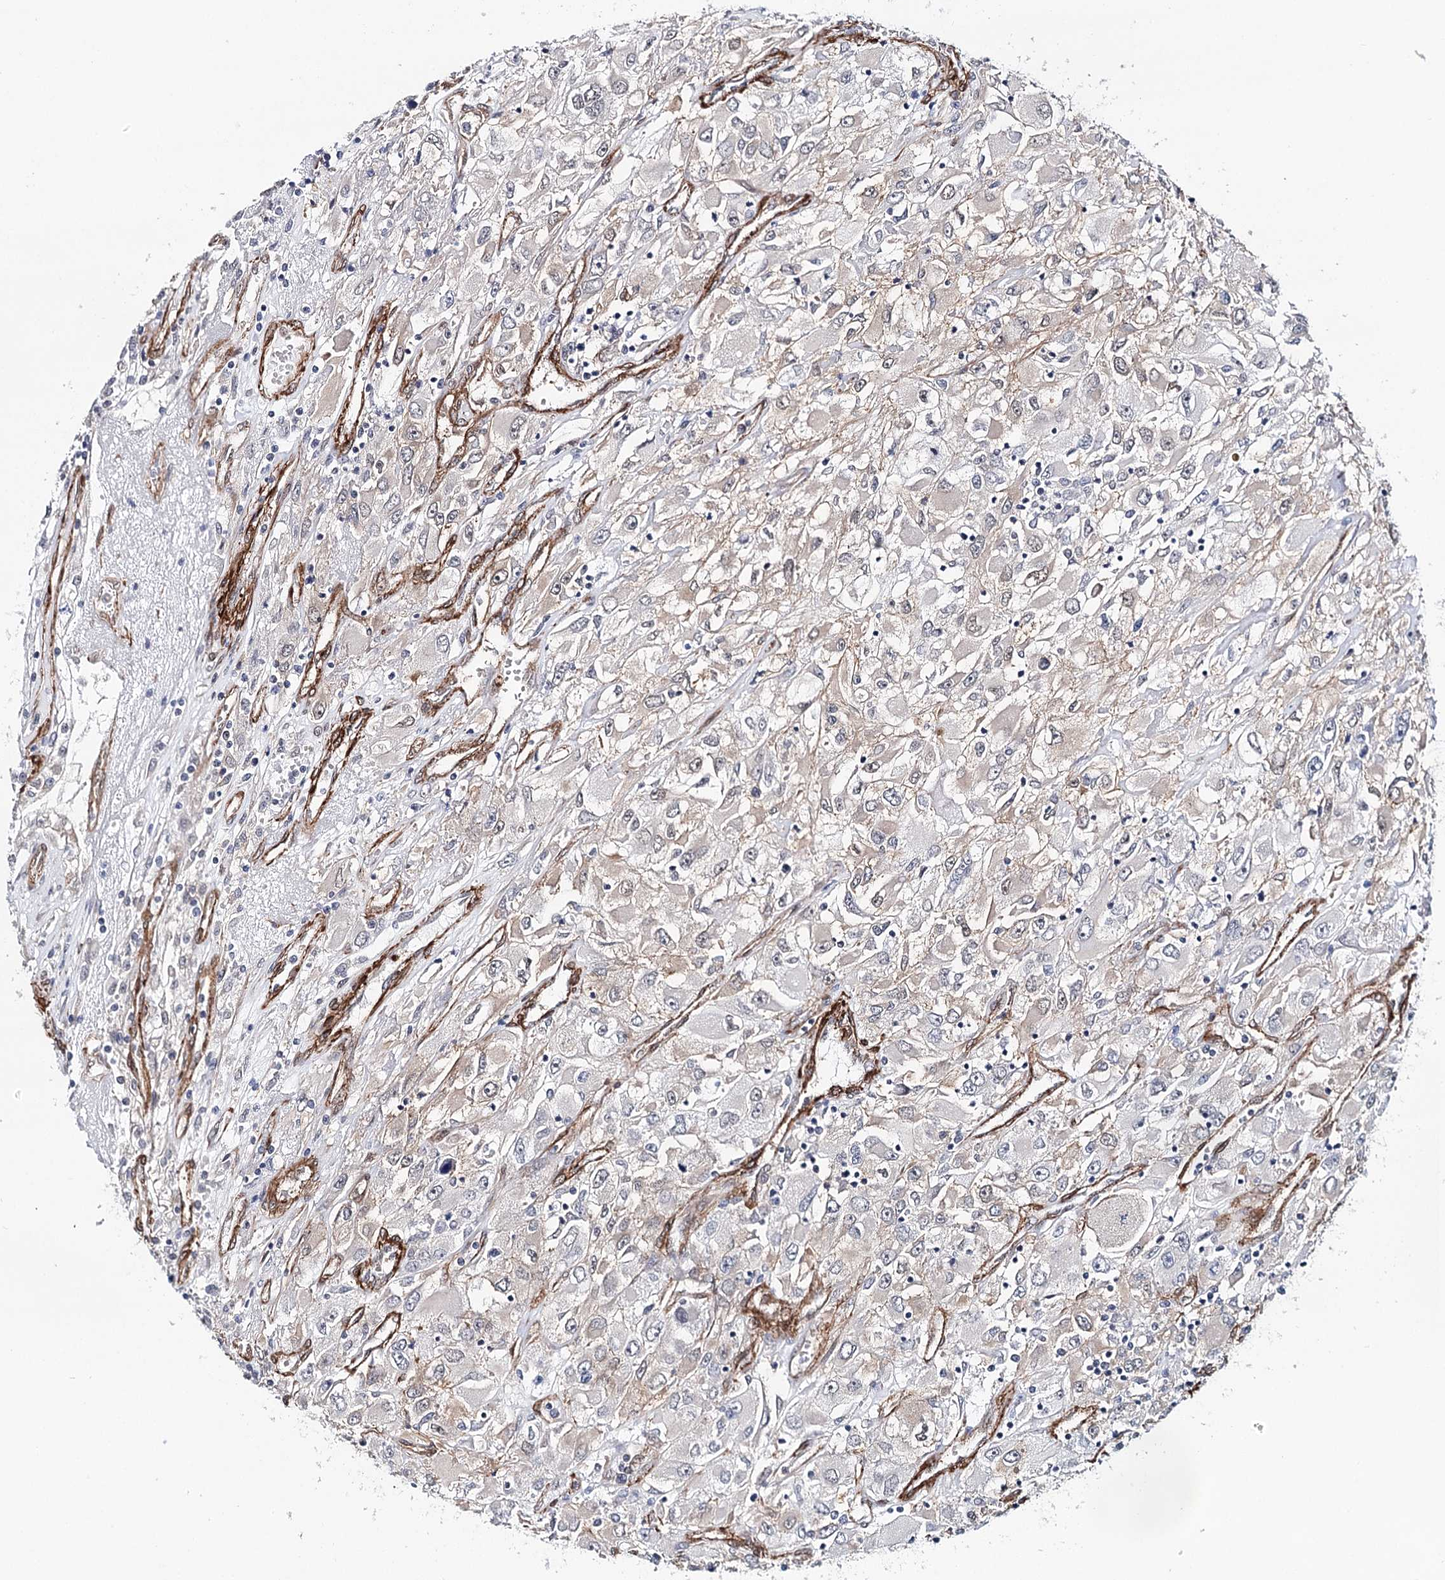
{"staining": {"intensity": "negative", "quantity": "none", "location": "none"}, "tissue": "renal cancer", "cell_type": "Tumor cells", "image_type": "cancer", "snomed": [{"axis": "morphology", "description": "Adenocarcinoma, NOS"}, {"axis": "topography", "description": "Kidney"}], "caption": "The IHC photomicrograph has no significant staining in tumor cells of adenocarcinoma (renal) tissue.", "gene": "PPP2R5B", "patient": {"sex": "female", "age": 52}}